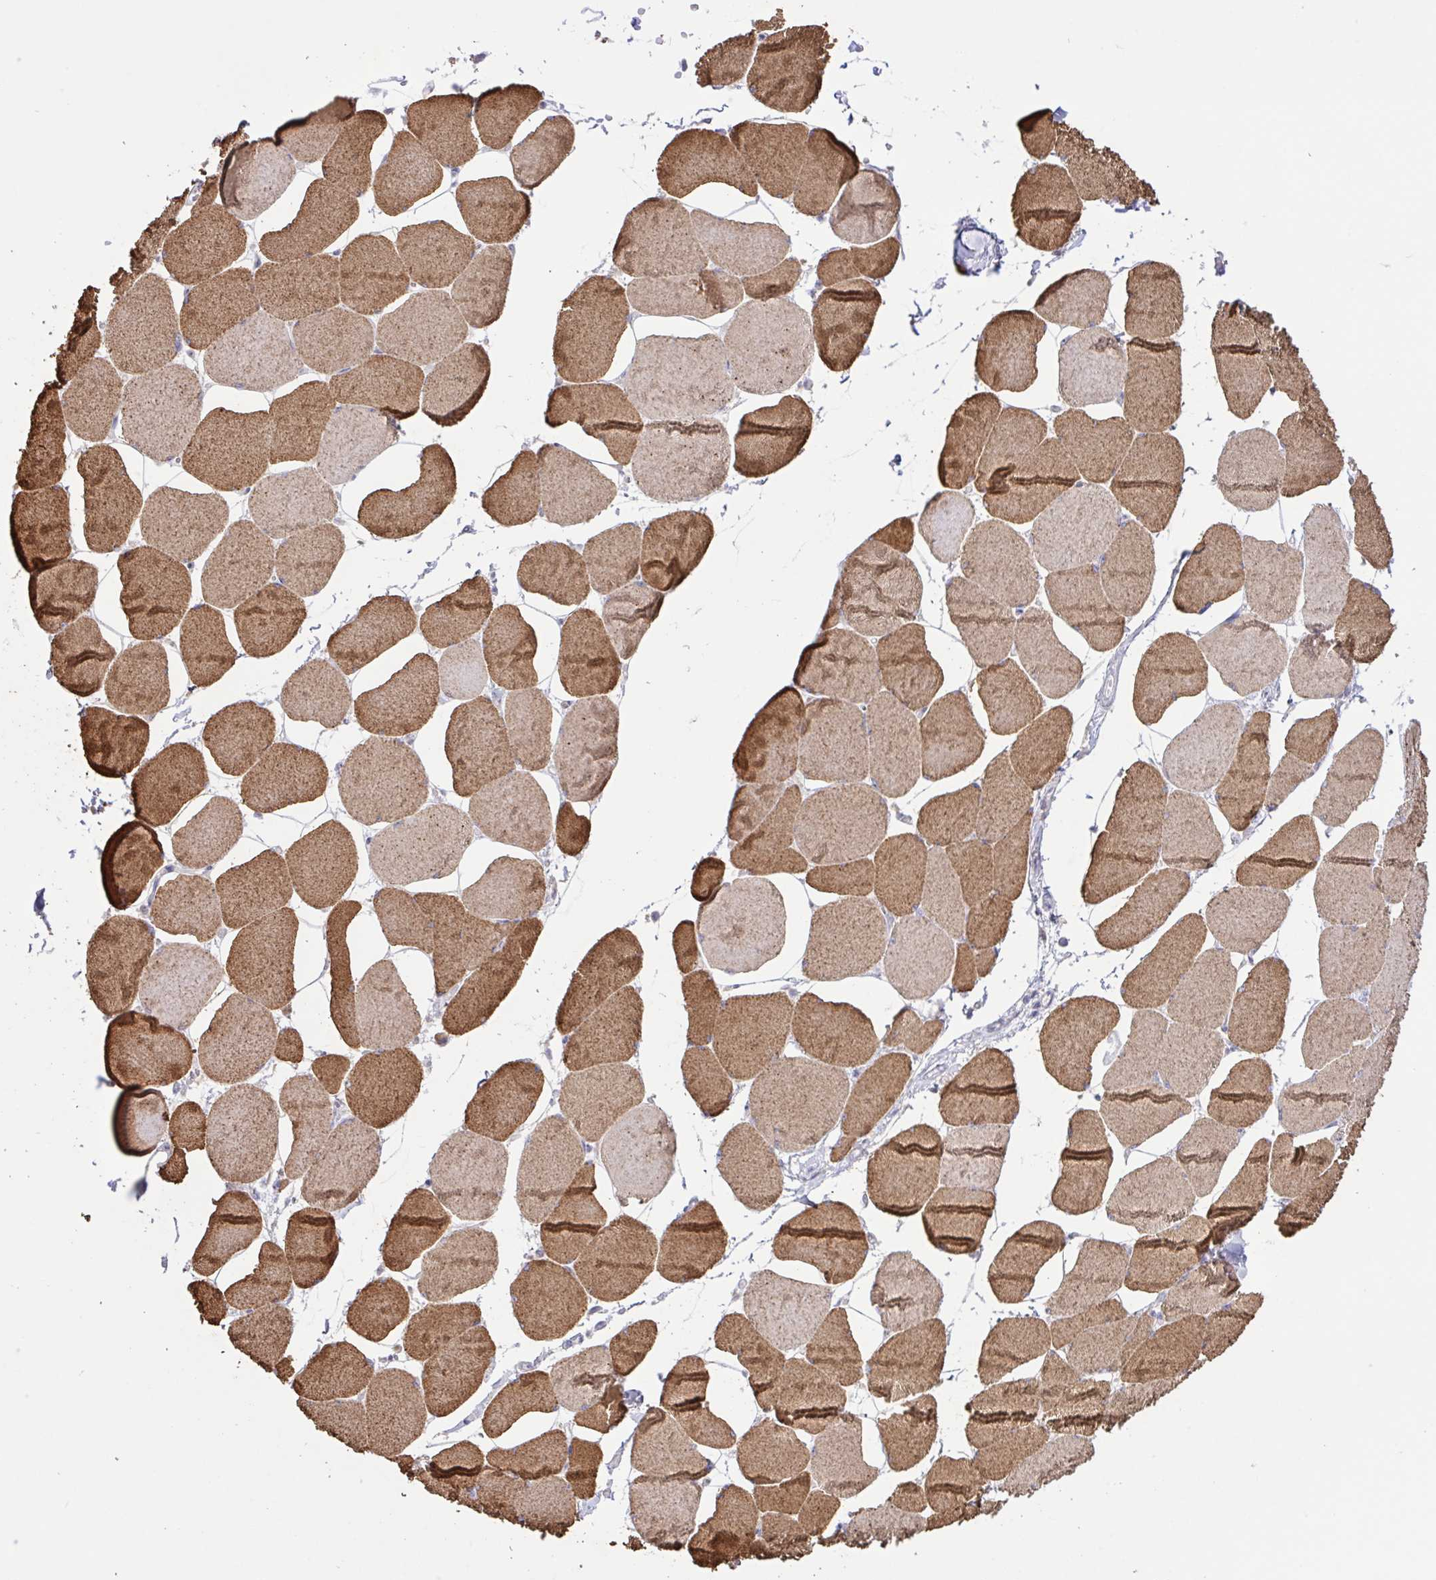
{"staining": {"intensity": "strong", "quantity": ">75%", "location": "cytoplasmic/membranous"}, "tissue": "skeletal muscle", "cell_type": "Myocytes", "image_type": "normal", "snomed": [{"axis": "morphology", "description": "Normal tissue, NOS"}, {"axis": "topography", "description": "Skeletal muscle"}], "caption": "Immunohistochemical staining of benign human skeletal muscle exhibits >75% levels of strong cytoplasmic/membranous protein staining in about >75% of myocytes. (DAB IHC with brightfield microscopy, high magnification).", "gene": "DSC3", "patient": {"sex": "female", "age": 75}}